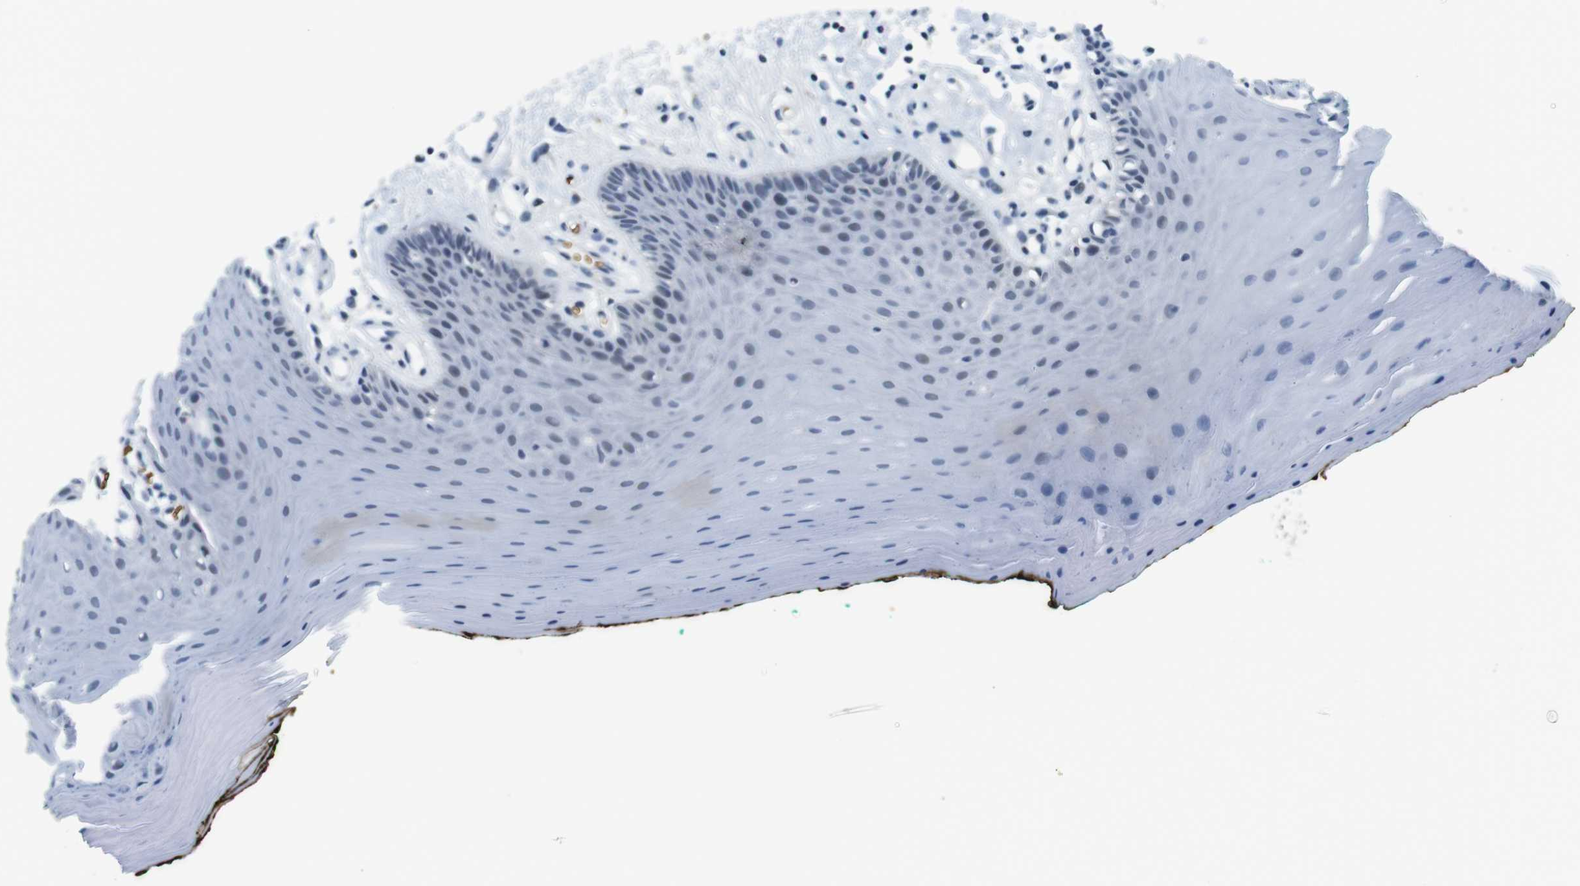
{"staining": {"intensity": "negative", "quantity": "none", "location": "none"}, "tissue": "oral mucosa", "cell_type": "Squamous epithelial cells", "image_type": "normal", "snomed": [{"axis": "morphology", "description": "Normal tissue, NOS"}, {"axis": "topography", "description": "Skeletal muscle"}, {"axis": "topography", "description": "Oral tissue"}], "caption": "Immunohistochemistry (IHC) of unremarkable oral mucosa demonstrates no staining in squamous epithelial cells.", "gene": "SLC4A1", "patient": {"sex": "male", "age": 58}}